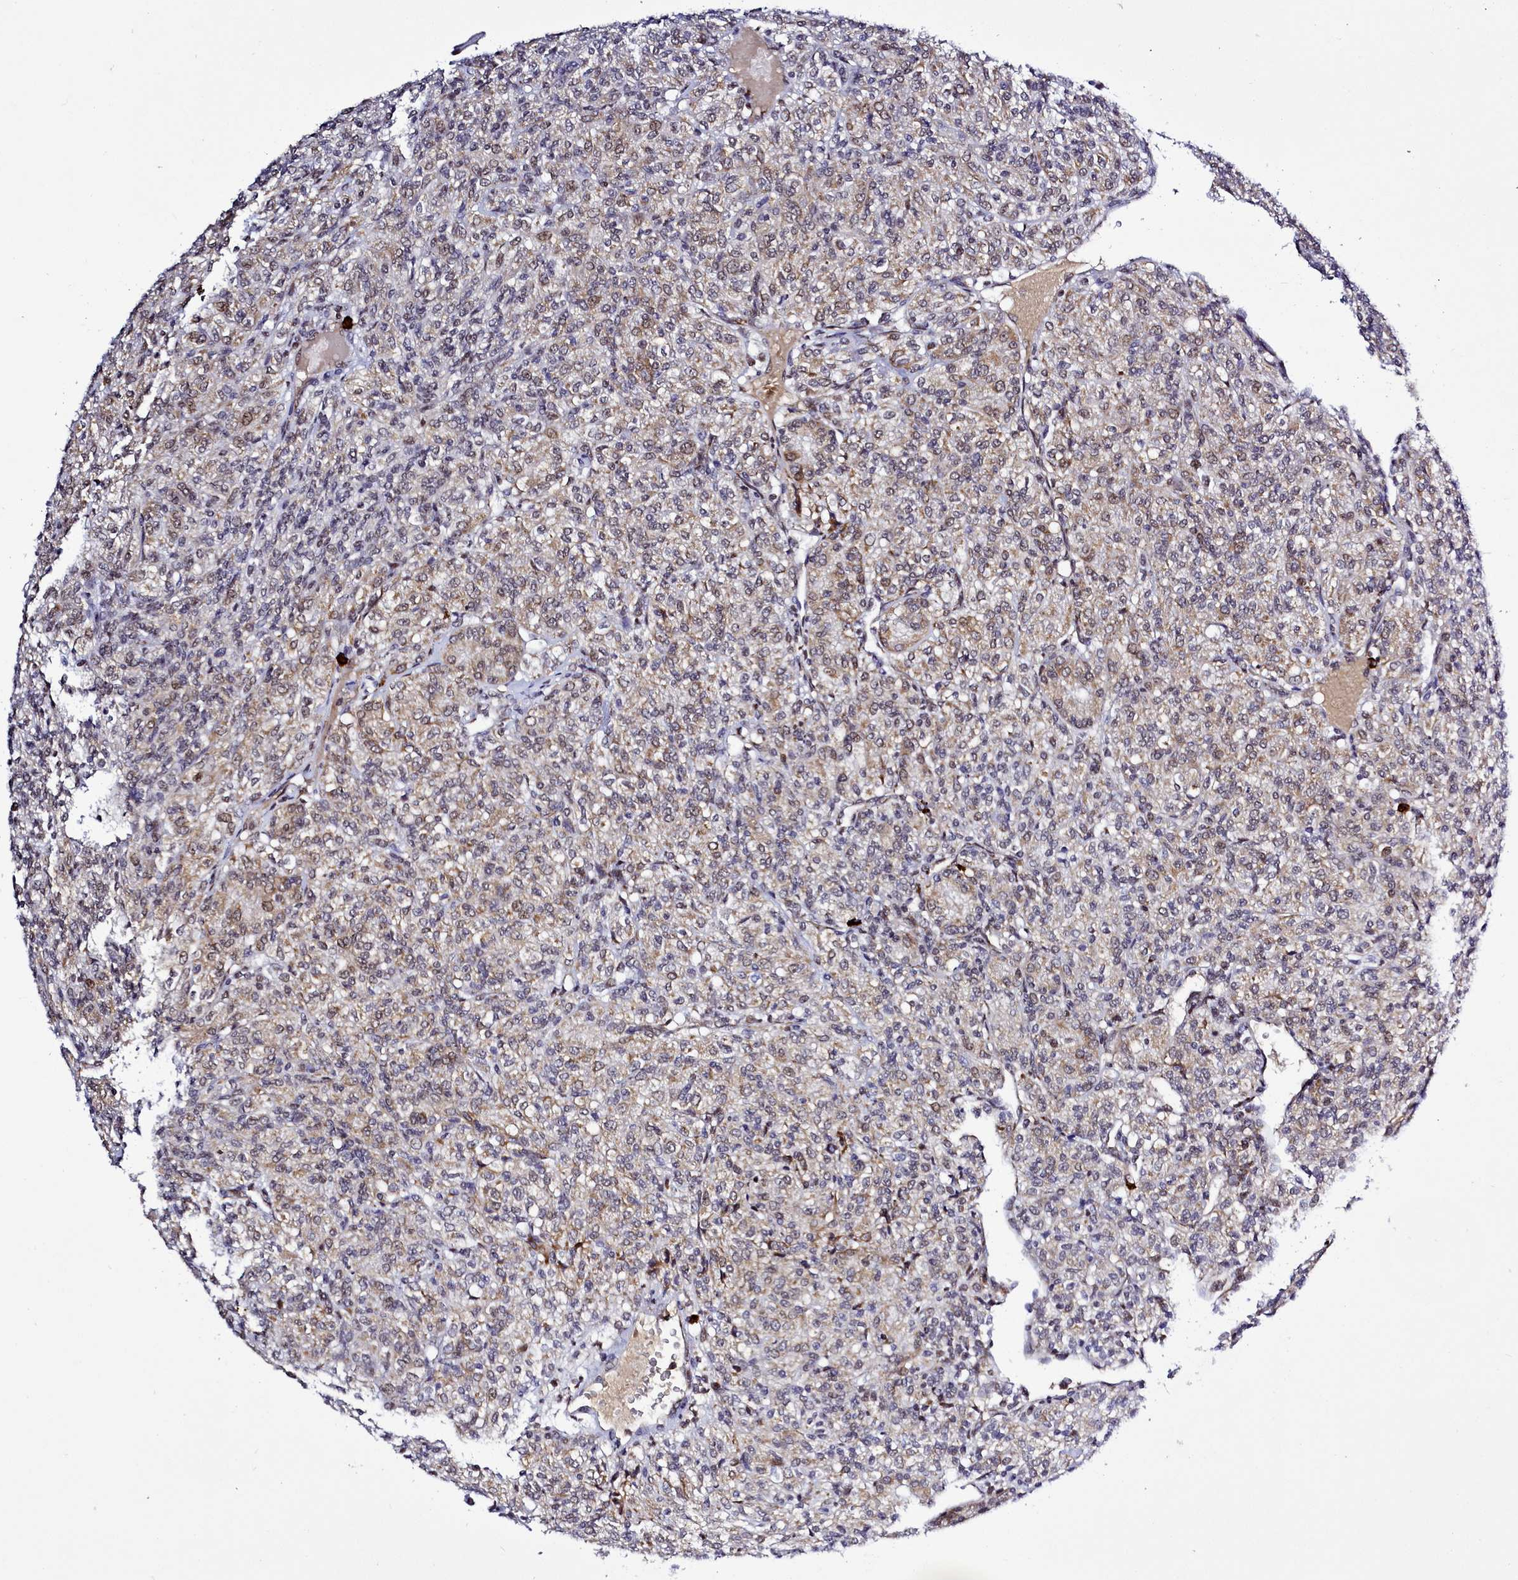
{"staining": {"intensity": "weak", "quantity": ">75%", "location": "cytoplasmic/membranous,nuclear"}, "tissue": "renal cancer", "cell_type": "Tumor cells", "image_type": "cancer", "snomed": [{"axis": "morphology", "description": "Adenocarcinoma, NOS"}, {"axis": "topography", "description": "Kidney"}], "caption": "A brown stain shows weak cytoplasmic/membranous and nuclear staining of a protein in adenocarcinoma (renal) tumor cells.", "gene": "POM121L2", "patient": {"sex": "male", "age": 77}}